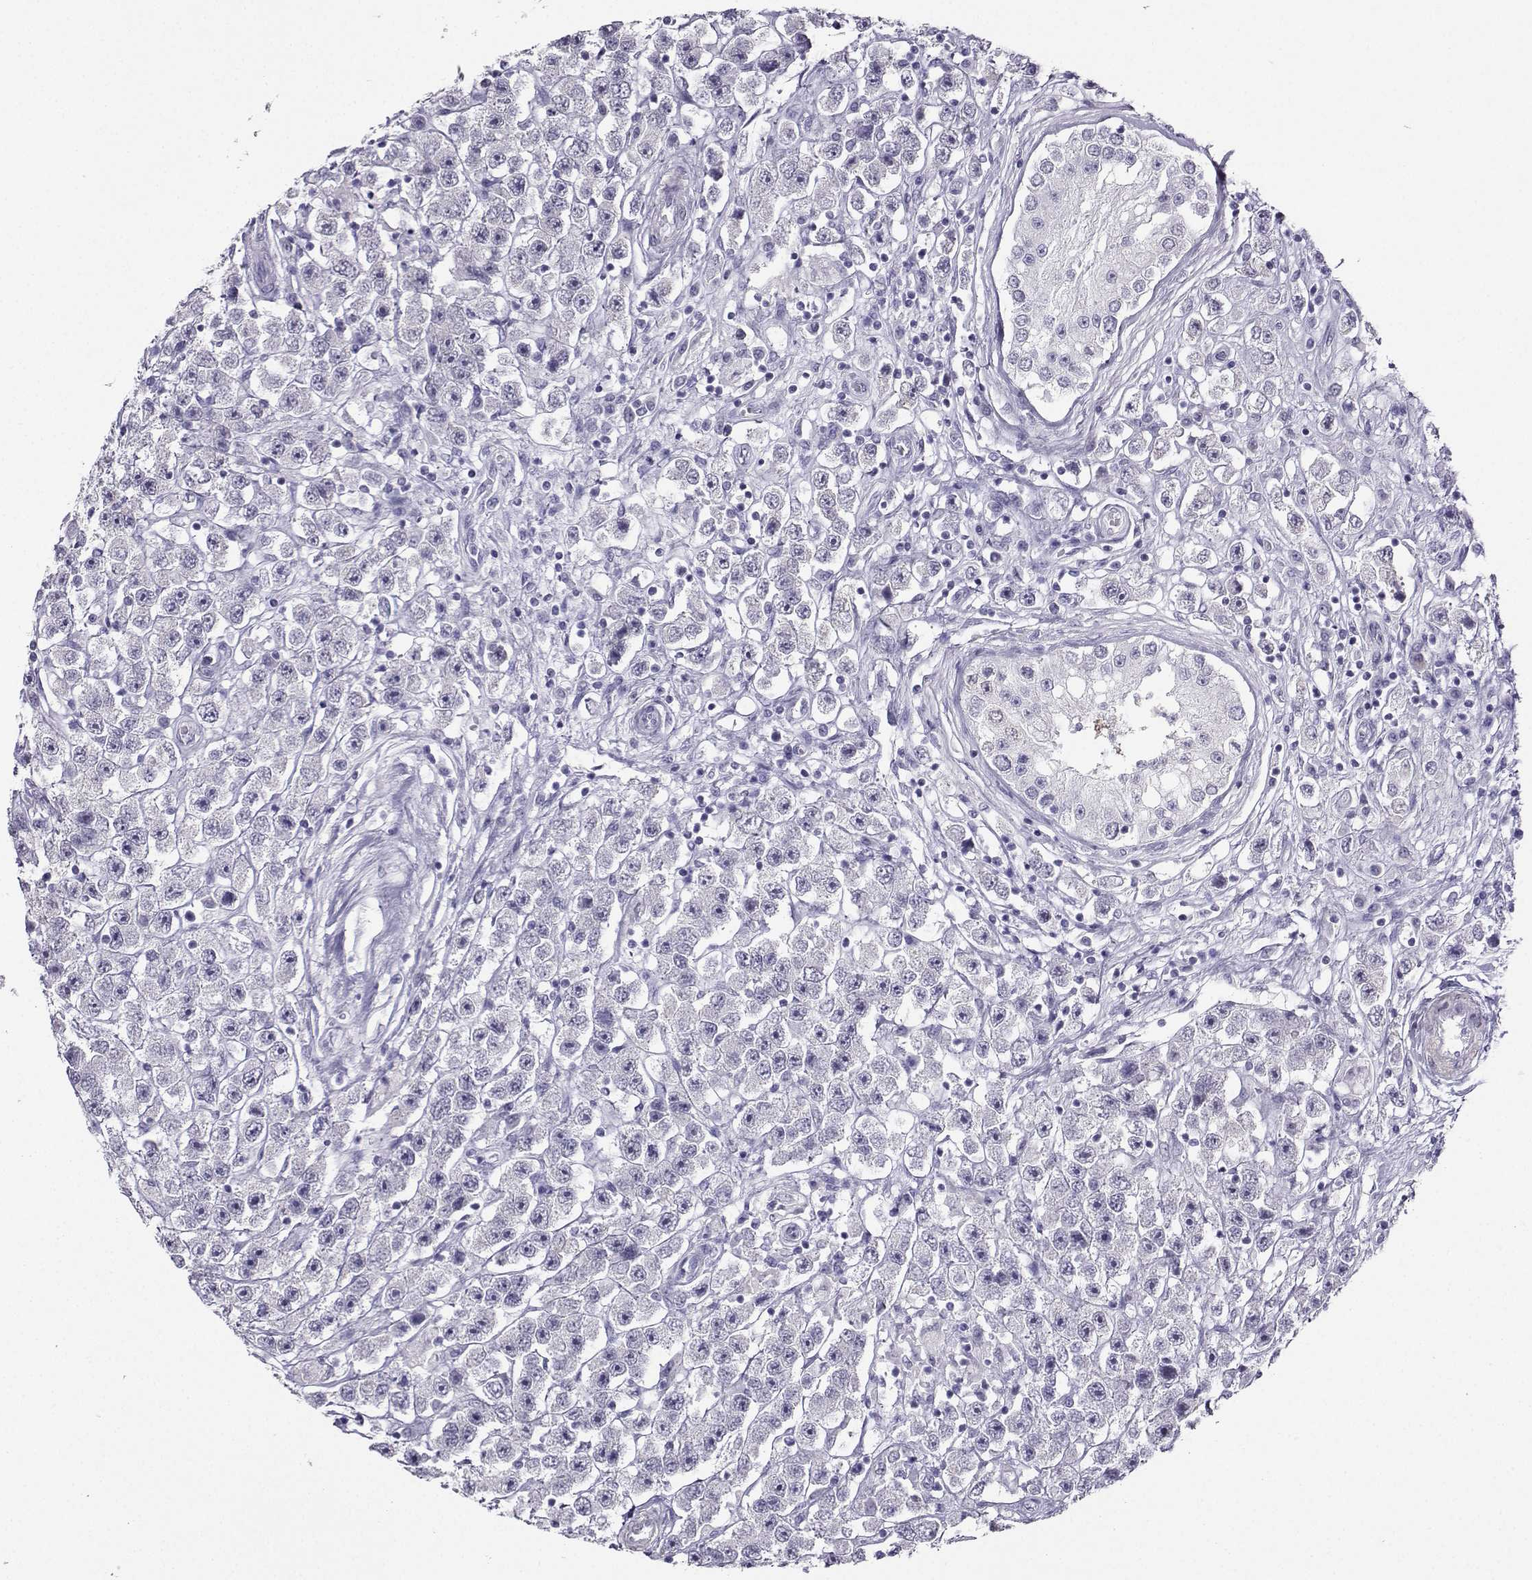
{"staining": {"intensity": "negative", "quantity": "none", "location": "none"}, "tissue": "testis cancer", "cell_type": "Tumor cells", "image_type": "cancer", "snomed": [{"axis": "morphology", "description": "Seminoma, NOS"}, {"axis": "topography", "description": "Testis"}], "caption": "Immunohistochemistry (IHC) photomicrograph of neoplastic tissue: human testis seminoma stained with DAB (3,3'-diaminobenzidine) exhibits no significant protein staining in tumor cells.", "gene": "KIF17", "patient": {"sex": "male", "age": 45}}